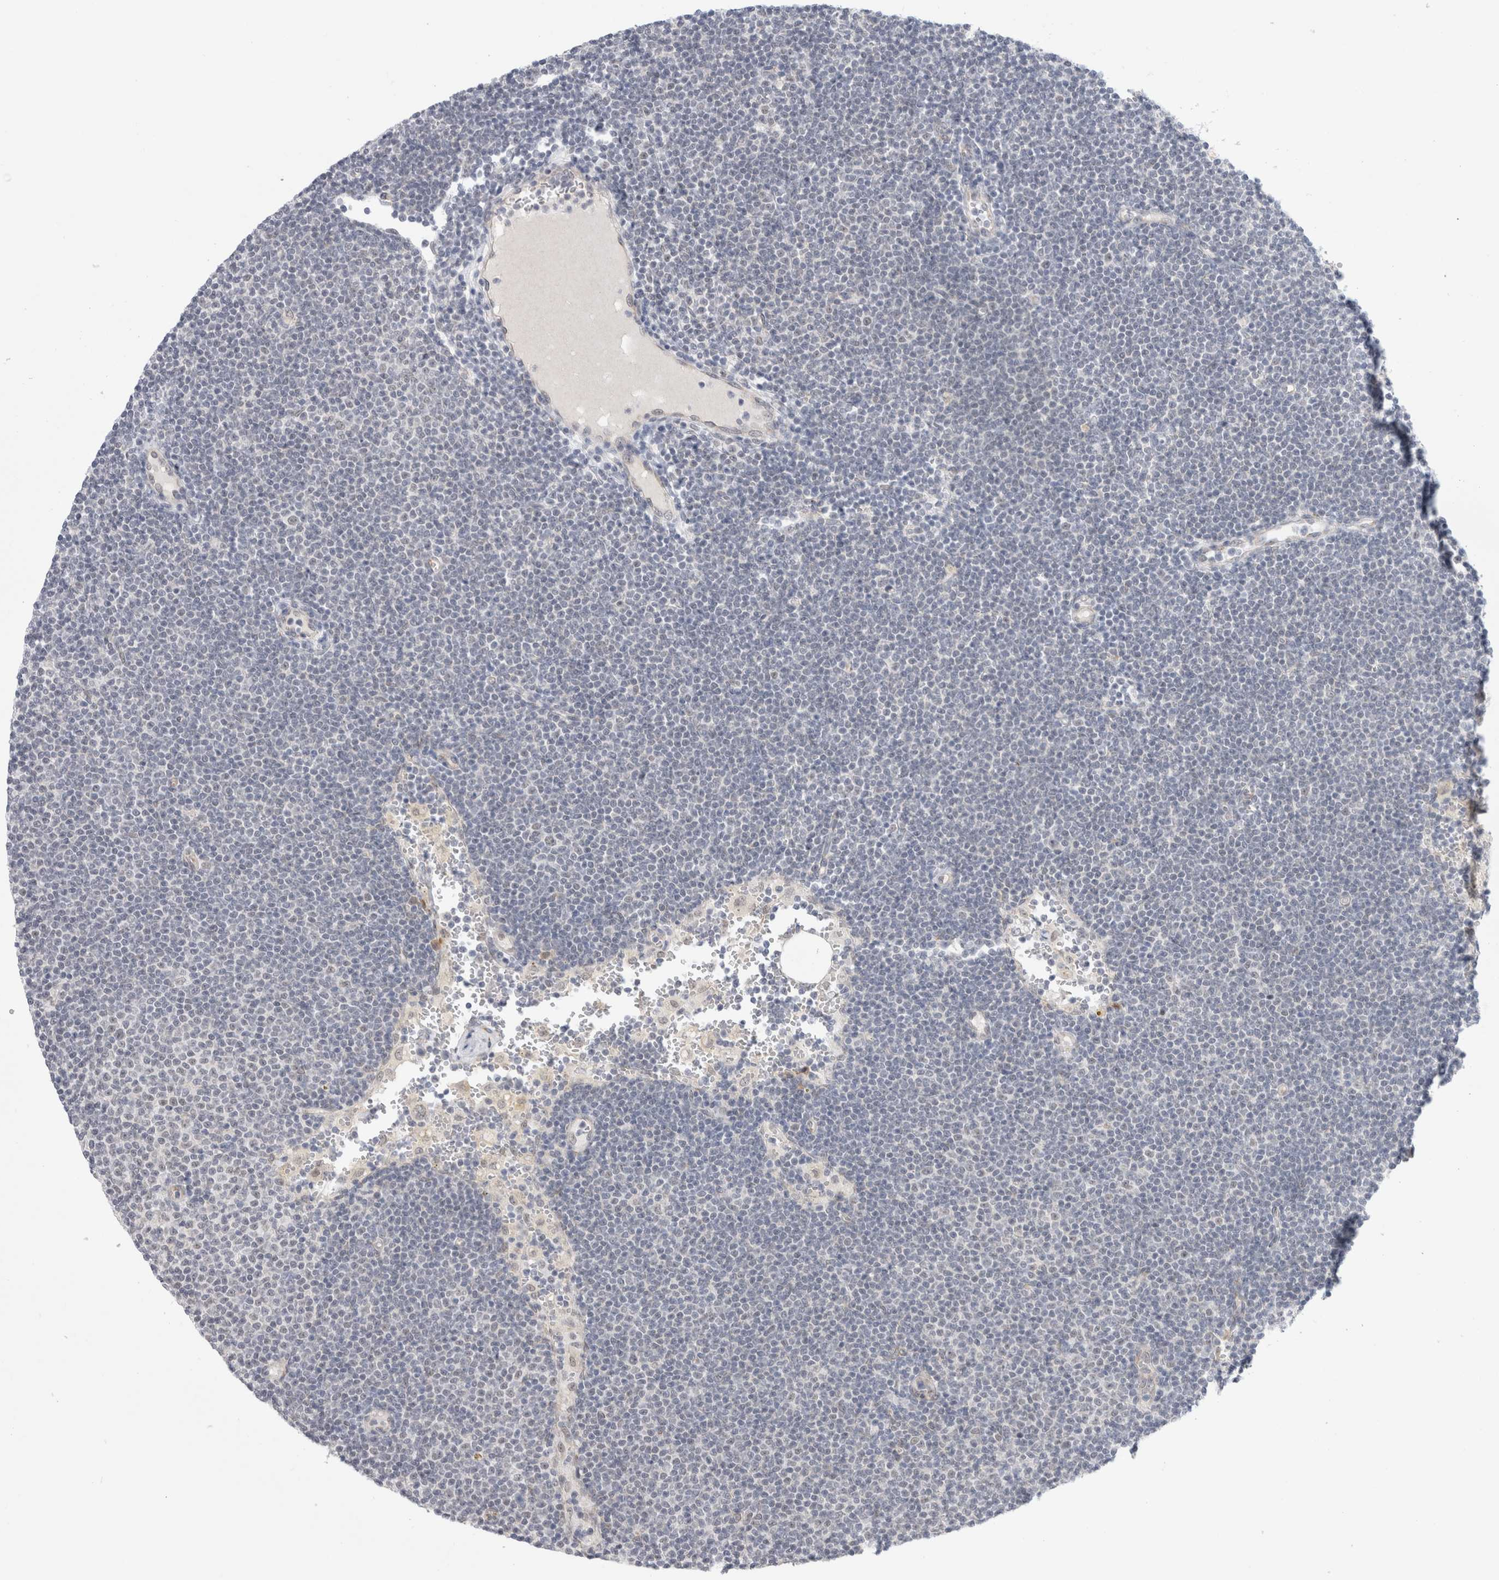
{"staining": {"intensity": "negative", "quantity": "none", "location": "none"}, "tissue": "lymphoma", "cell_type": "Tumor cells", "image_type": "cancer", "snomed": [{"axis": "morphology", "description": "Malignant lymphoma, non-Hodgkin's type, Low grade"}, {"axis": "topography", "description": "Lymph node"}], "caption": "DAB immunohistochemical staining of malignant lymphoma, non-Hodgkin's type (low-grade) displays no significant expression in tumor cells. (Stains: DAB immunohistochemistry (IHC) with hematoxylin counter stain, Microscopy: brightfield microscopy at high magnification).", "gene": "TRMT1L", "patient": {"sex": "female", "age": 53}}